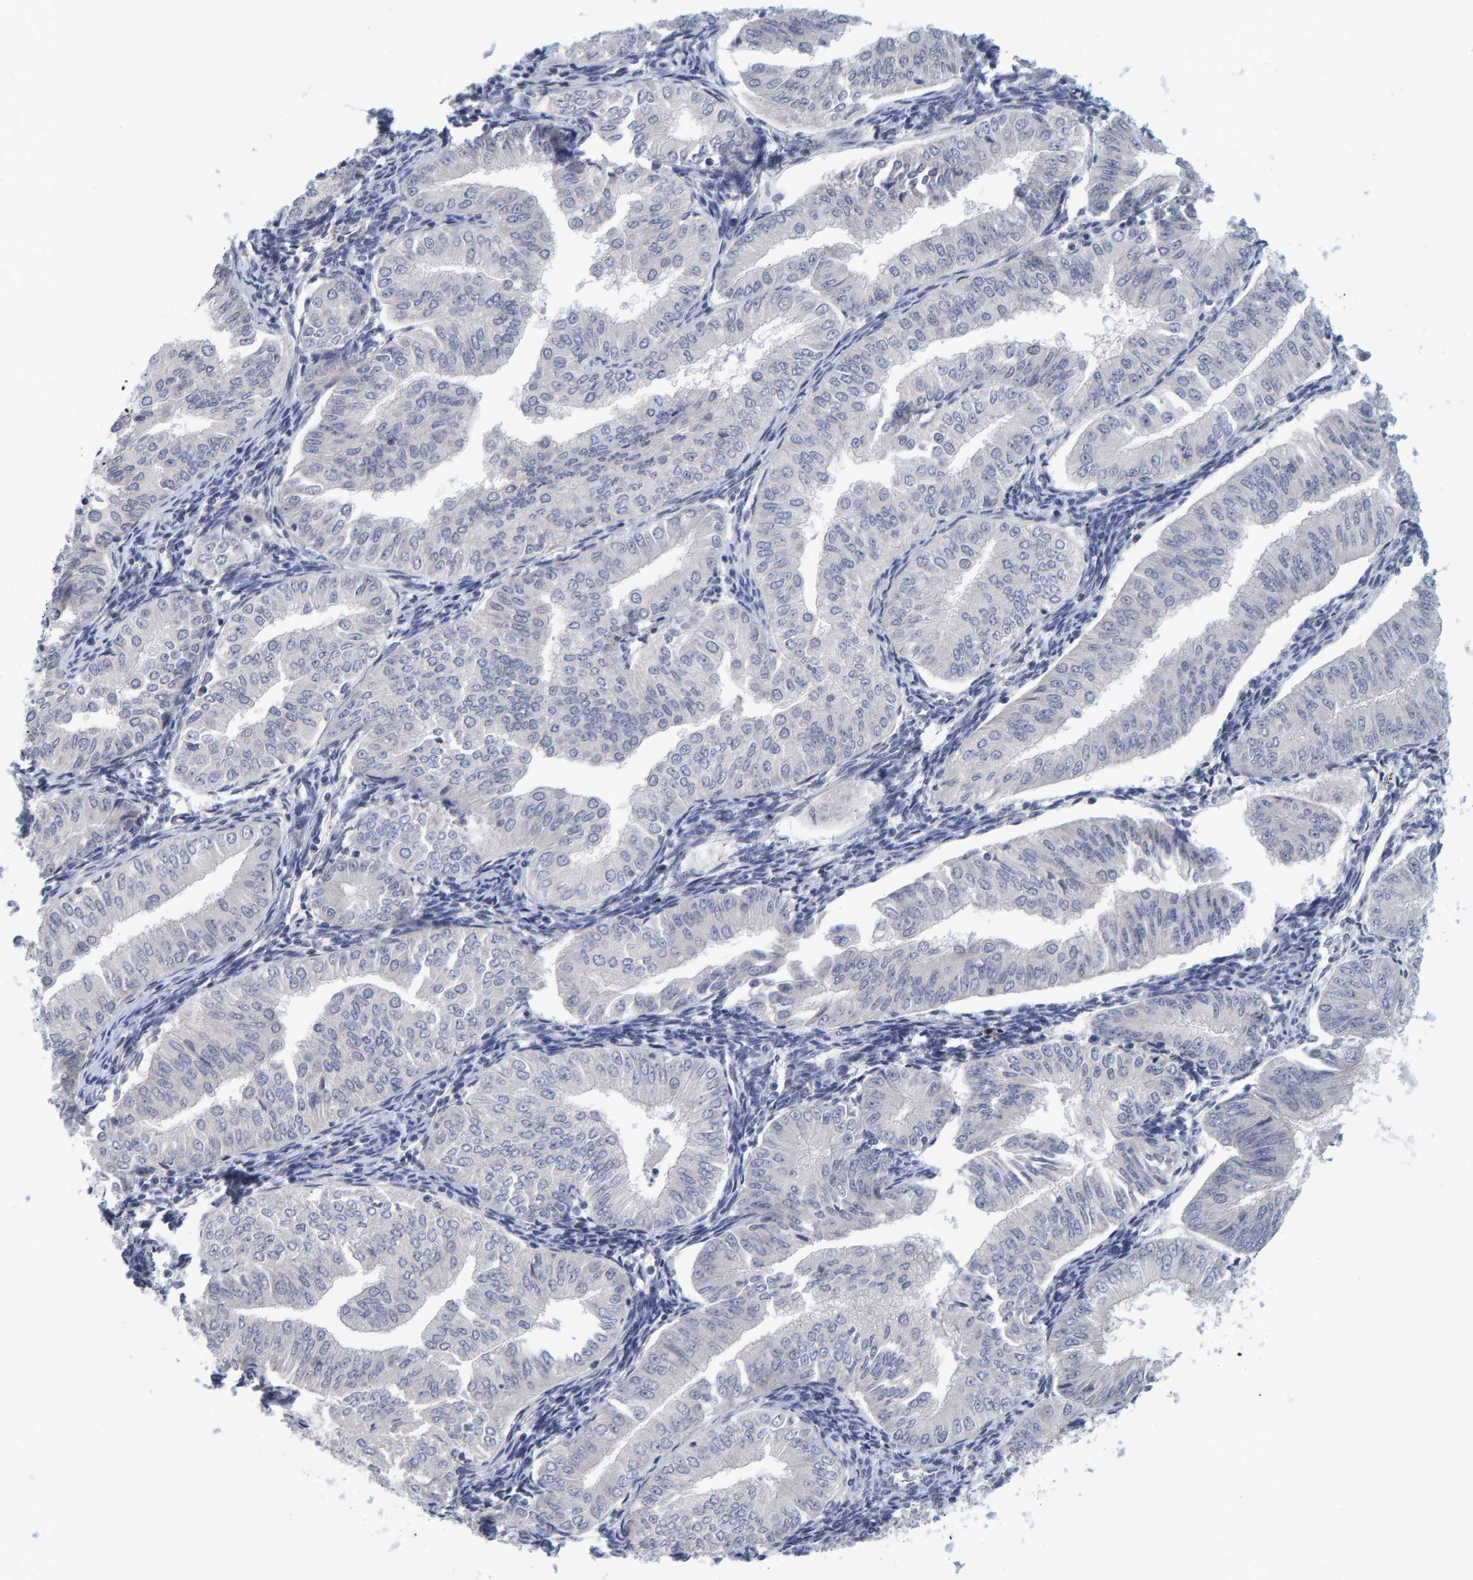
{"staining": {"intensity": "negative", "quantity": "none", "location": "none"}, "tissue": "endometrial cancer", "cell_type": "Tumor cells", "image_type": "cancer", "snomed": [{"axis": "morphology", "description": "Normal tissue, NOS"}, {"axis": "morphology", "description": "Adenocarcinoma, NOS"}, {"axis": "topography", "description": "Endometrium"}], "caption": "This is an immunohistochemistry micrograph of human endometrial cancer (adenocarcinoma). There is no expression in tumor cells.", "gene": "ZNF77", "patient": {"sex": "female", "age": 53}}